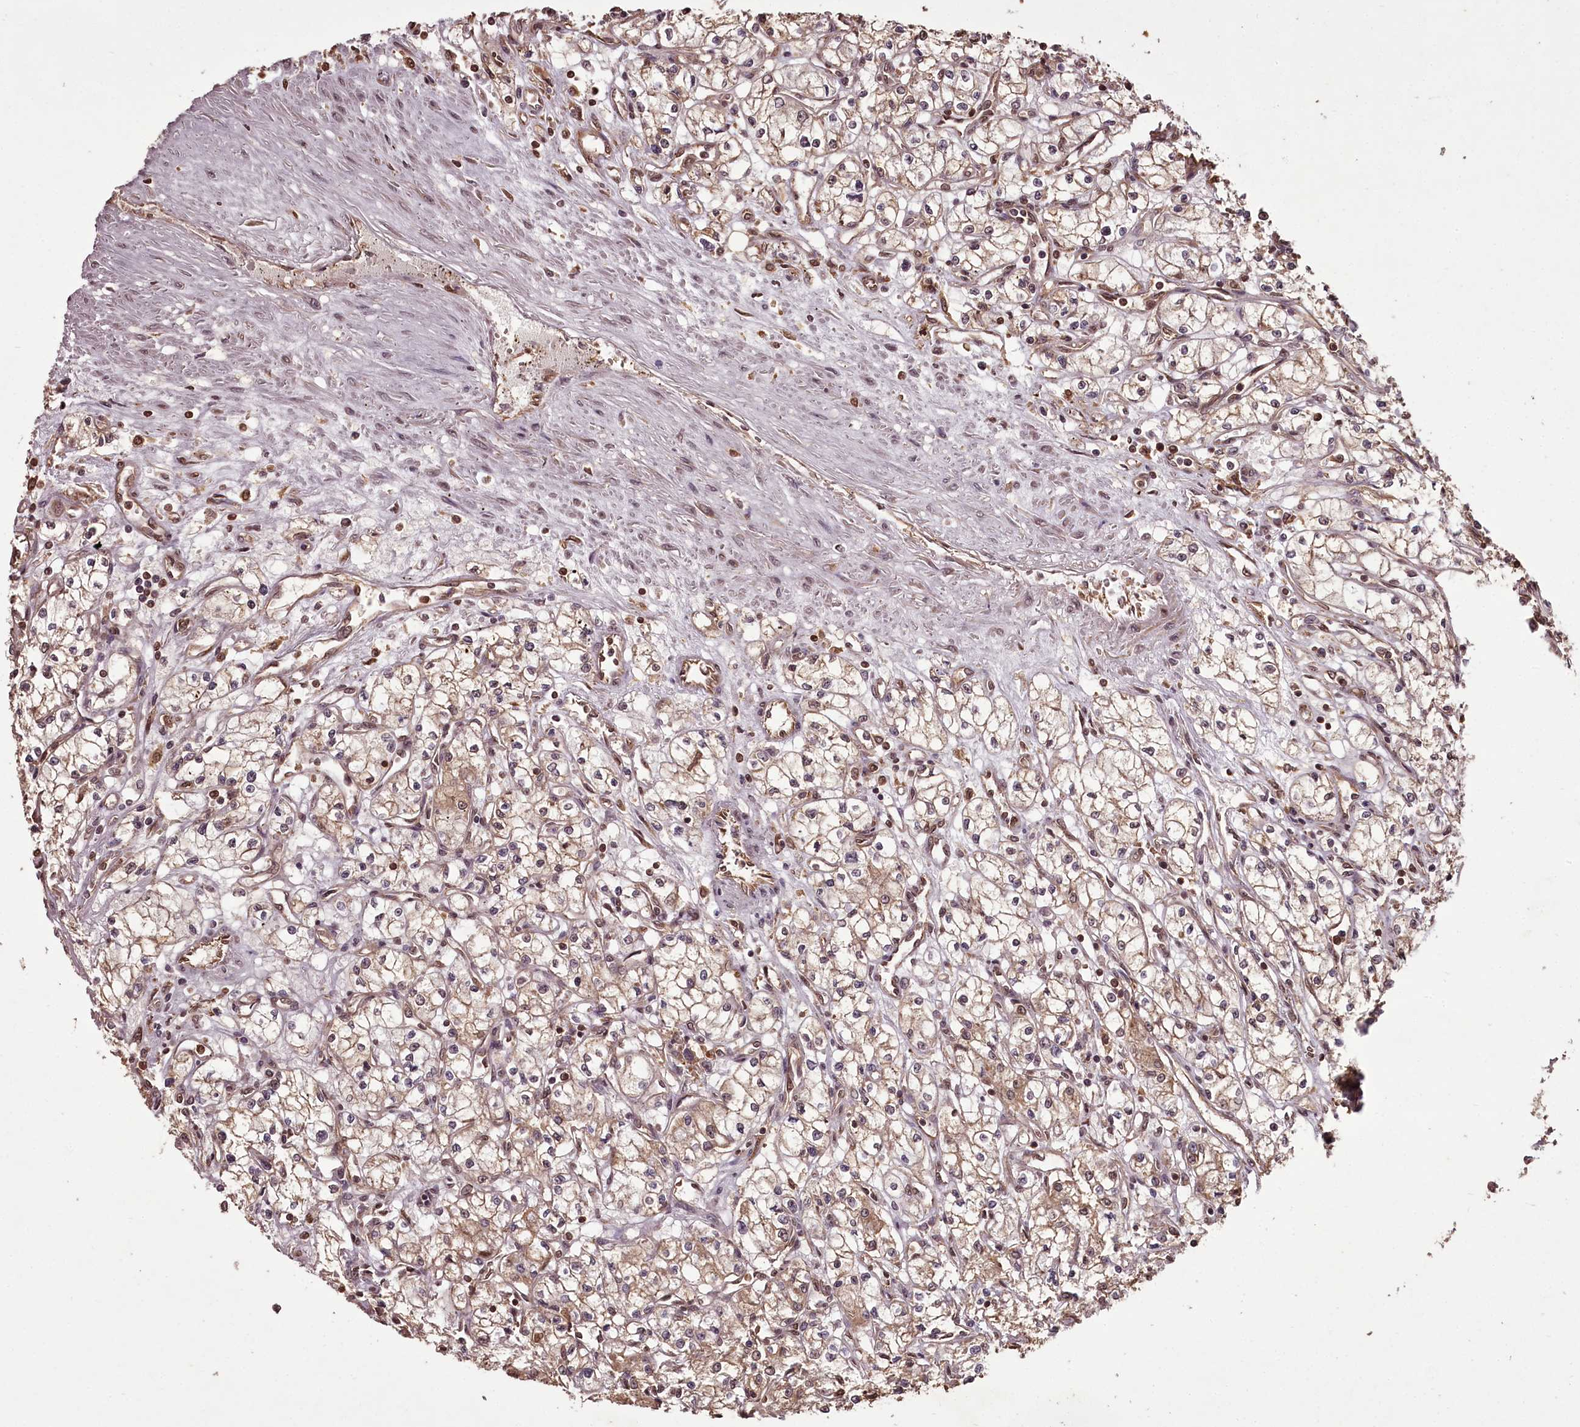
{"staining": {"intensity": "weak", "quantity": ">75%", "location": "cytoplasmic/membranous,nuclear"}, "tissue": "renal cancer", "cell_type": "Tumor cells", "image_type": "cancer", "snomed": [{"axis": "morphology", "description": "Adenocarcinoma, NOS"}, {"axis": "topography", "description": "Kidney"}], "caption": "Brown immunohistochemical staining in human renal cancer (adenocarcinoma) demonstrates weak cytoplasmic/membranous and nuclear expression in about >75% of tumor cells.", "gene": "NPRL2", "patient": {"sex": "male", "age": 59}}